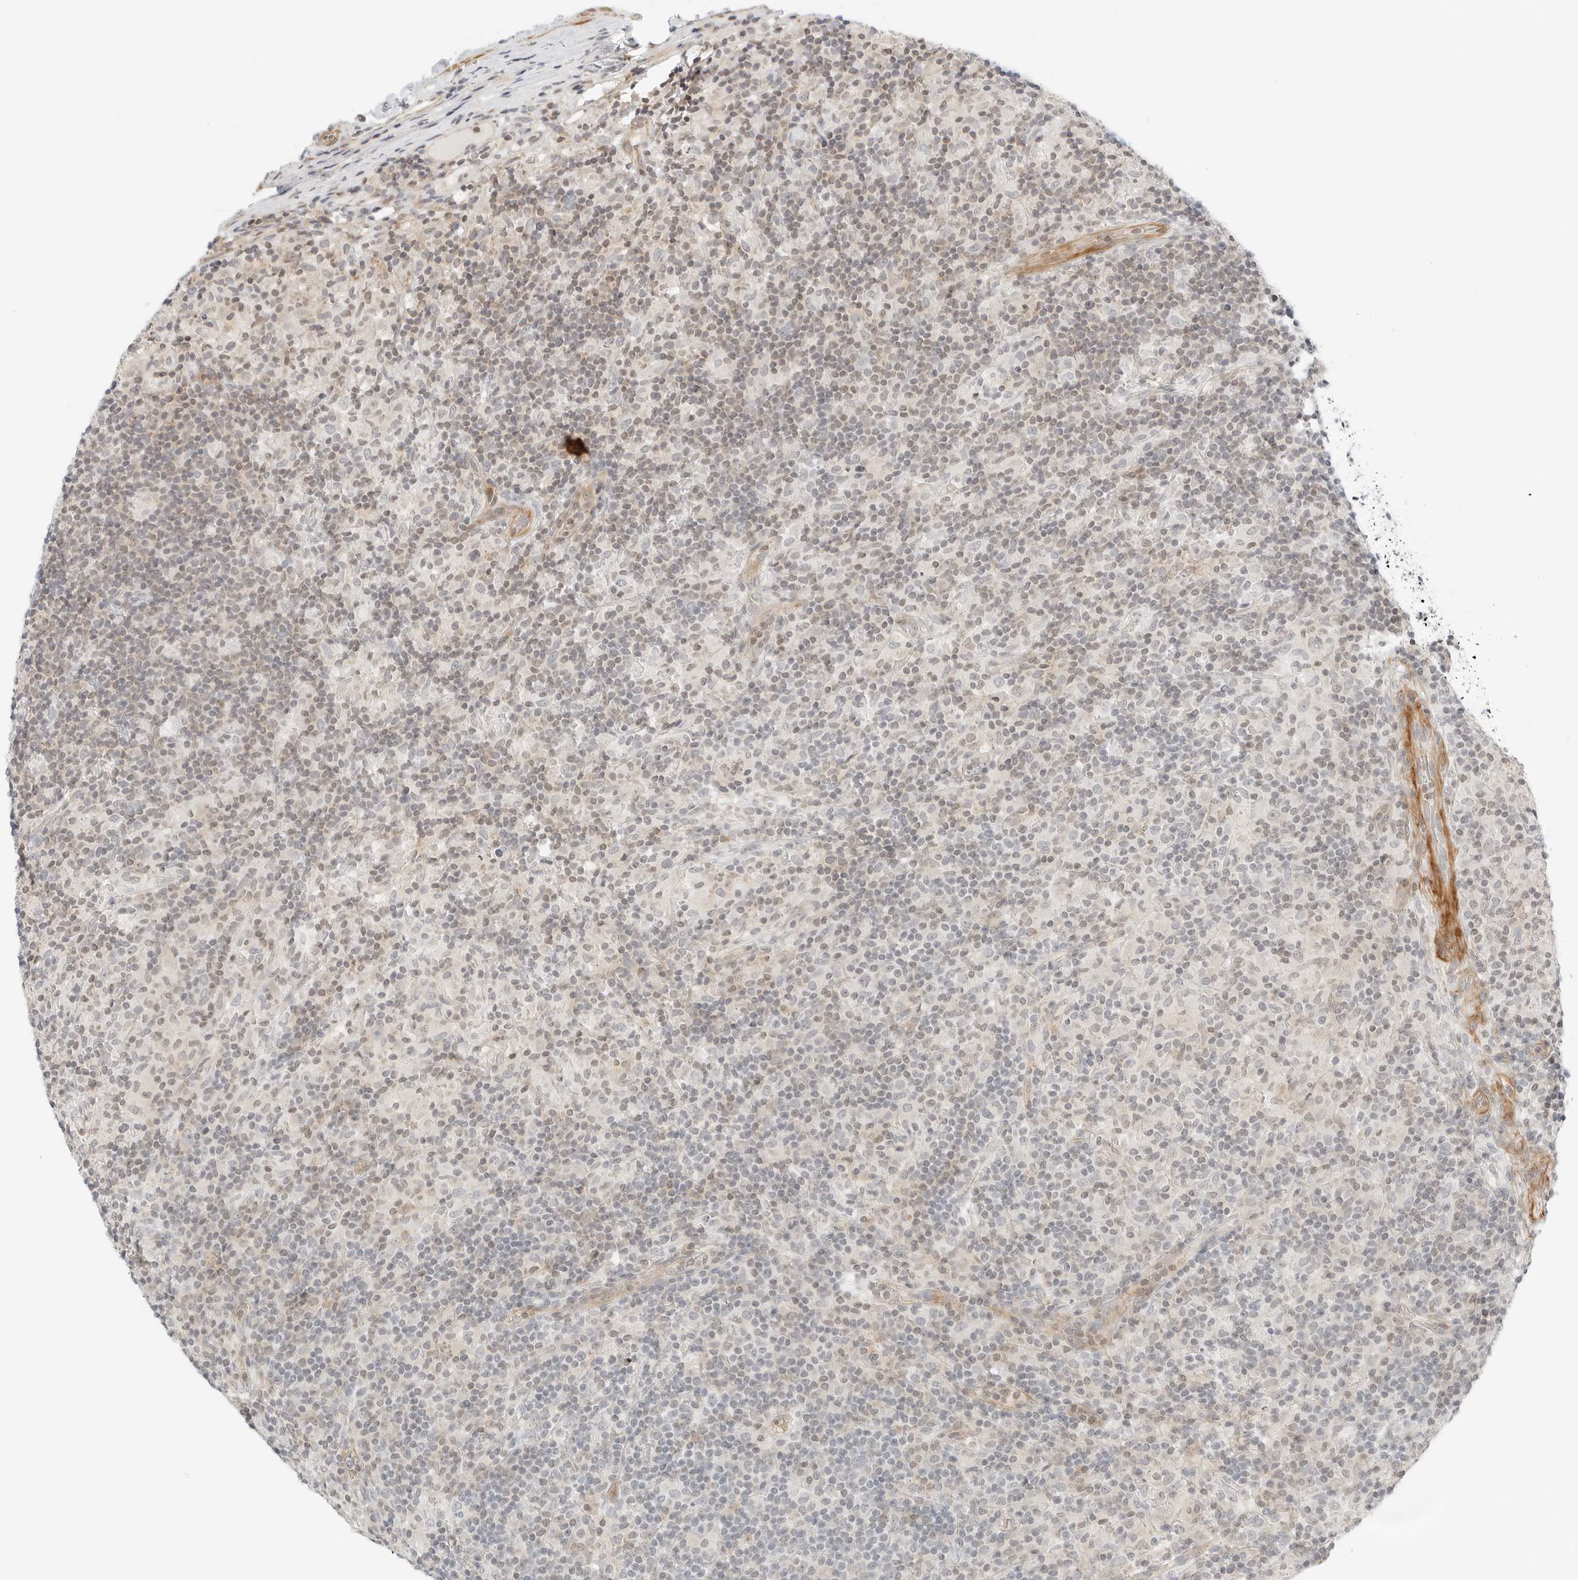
{"staining": {"intensity": "negative", "quantity": "none", "location": "none"}, "tissue": "lymphoma", "cell_type": "Tumor cells", "image_type": "cancer", "snomed": [{"axis": "morphology", "description": "Hodgkin's disease, NOS"}, {"axis": "topography", "description": "Lymph node"}], "caption": "A high-resolution image shows immunohistochemistry (IHC) staining of Hodgkin's disease, which demonstrates no significant expression in tumor cells. The staining is performed using DAB brown chromogen with nuclei counter-stained in using hematoxylin.", "gene": "IQCC", "patient": {"sex": "male", "age": 70}}